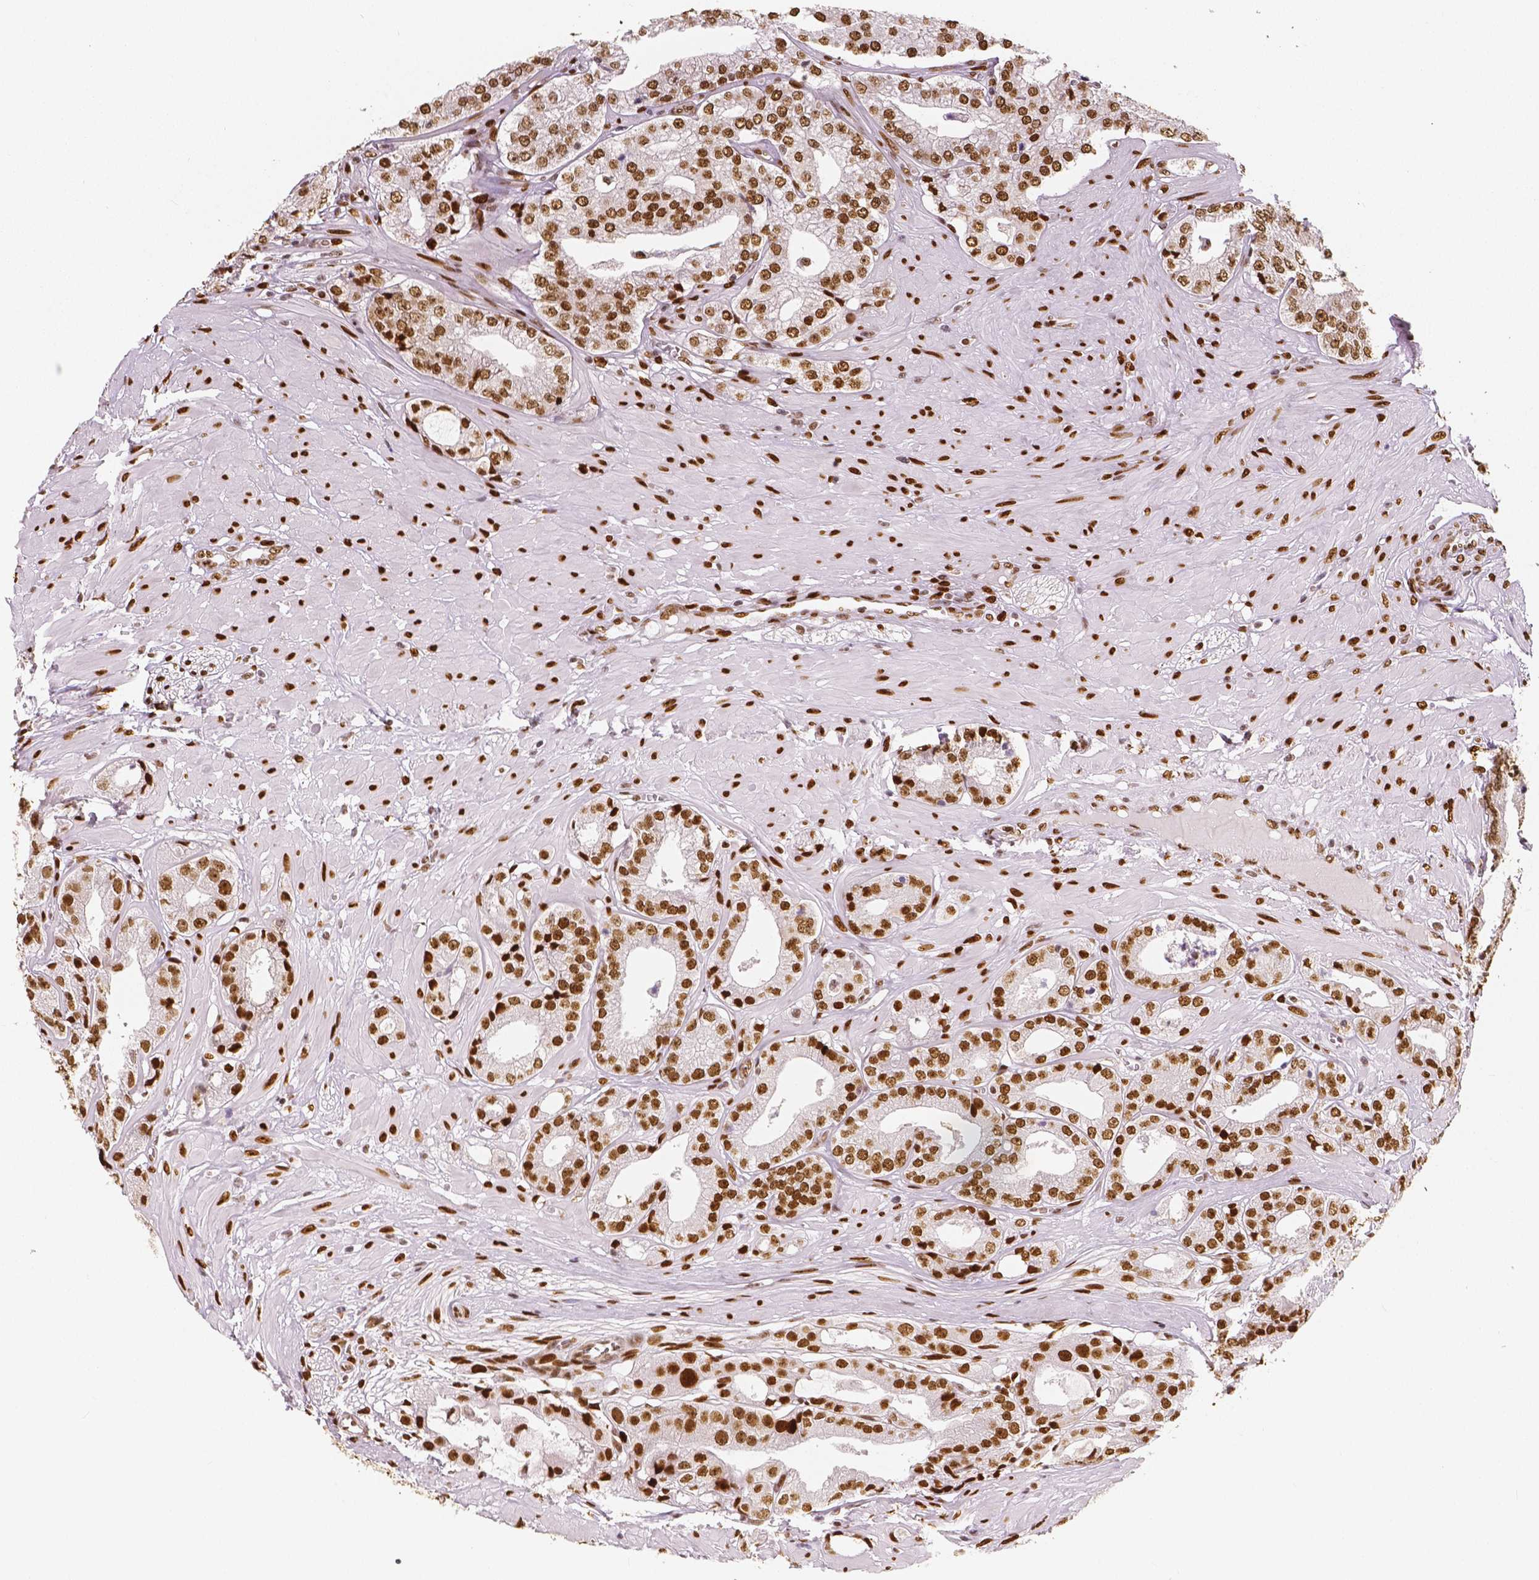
{"staining": {"intensity": "strong", "quantity": ">75%", "location": "nuclear"}, "tissue": "prostate cancer", "cell_type": "Tumor cells", "image_type": "cancer", "snomed": [{"axis": "morphology", "description": "Adenocarcinoma, Low grade"}, {"axis": "topography", "description": "Prostate"}], "caption": "The histopathology image demonstrates immunohistochemical staining of low-grade adenocarcinoma (prostate). There is strong nuclear staining is appreciated in approximately >75% of tumor cells.", "gene": "NUCKS1", "patient": {"sex": "male", "age": 60}}